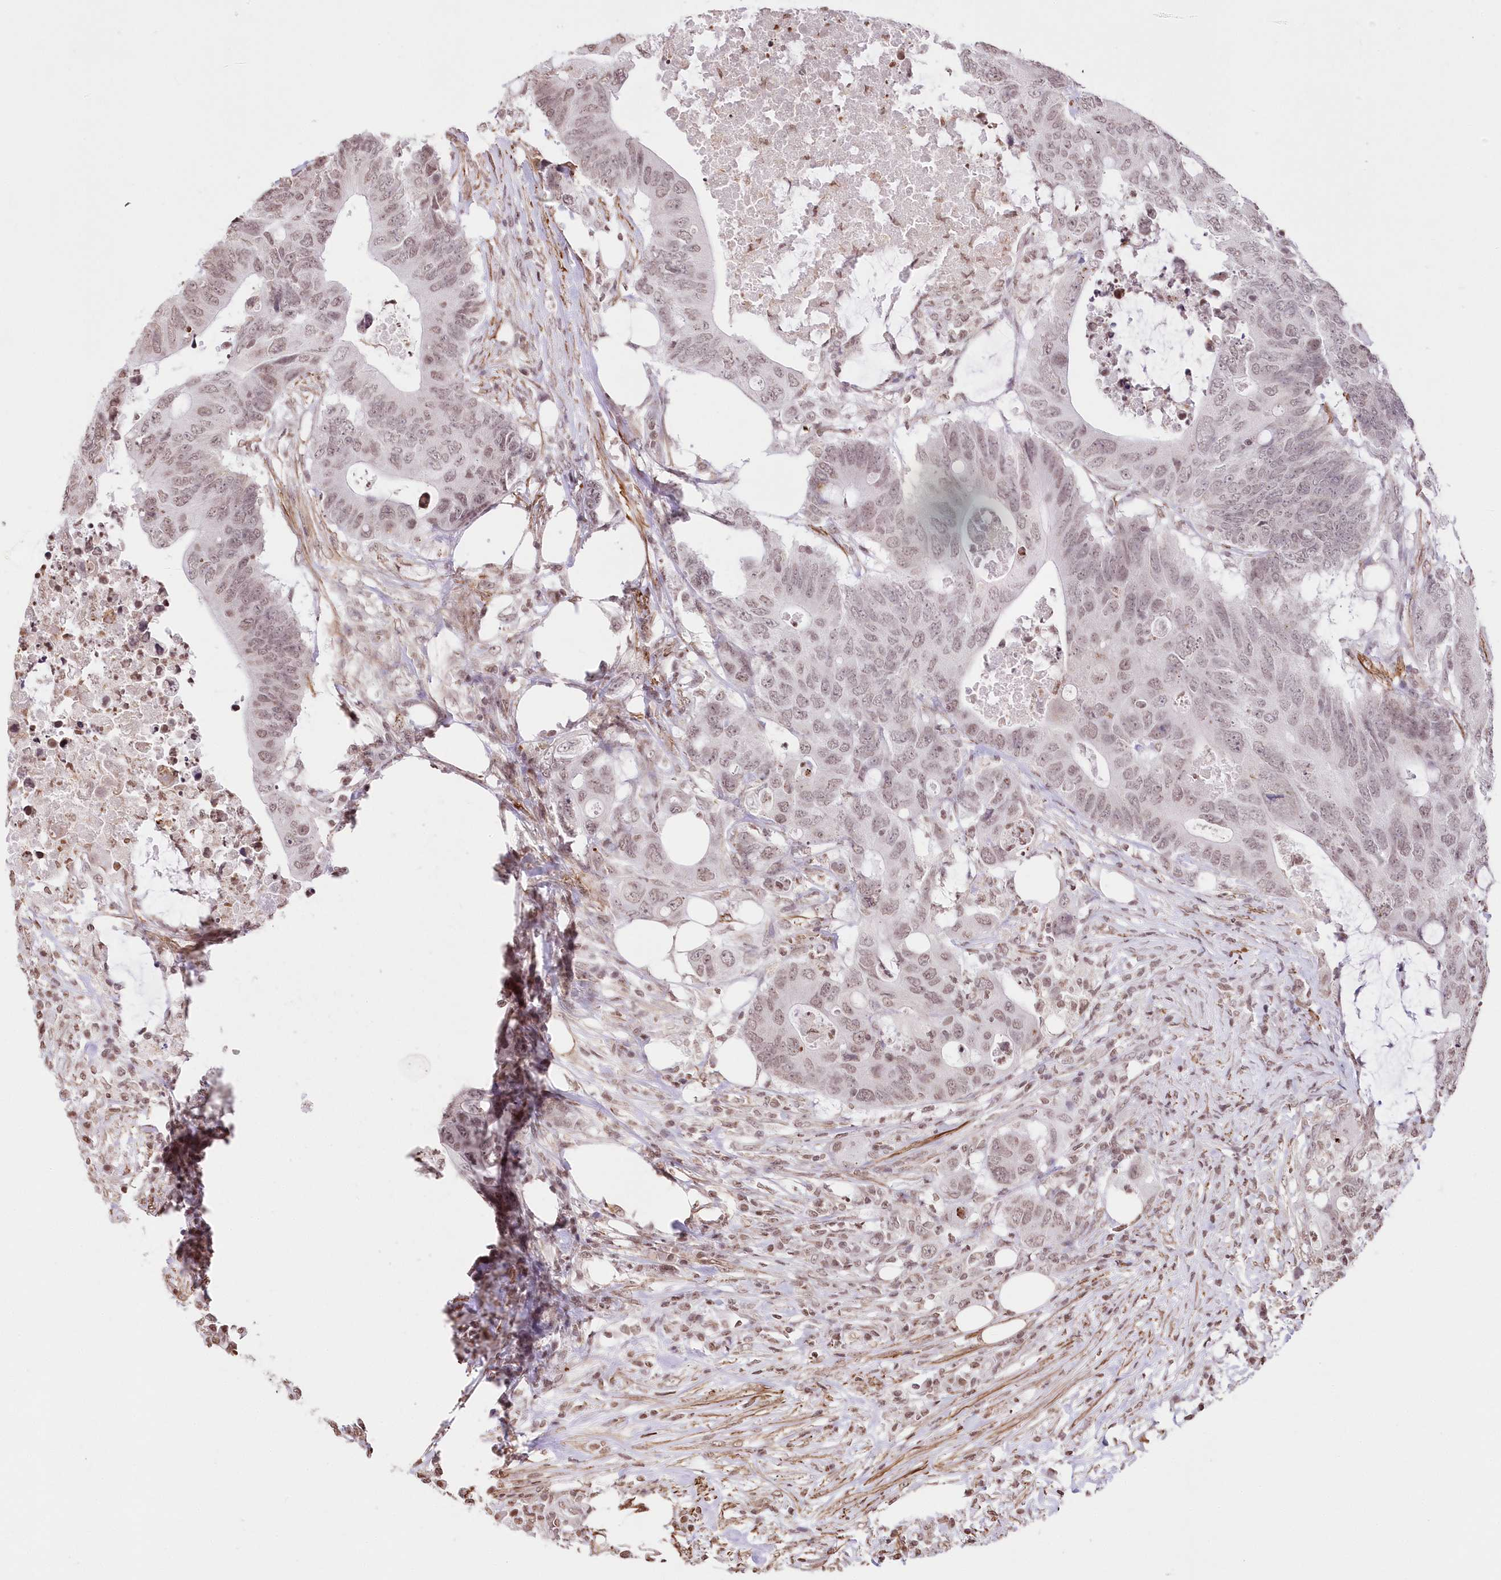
{"staining": {"intensity": "weak", "quantity": "<25%", "location": "nuclear"}, "tissue": "colorectal cancer", "cell_type": "Tumor cells", "image_type": "cancer", "snomed": [{"axis": "morphology", "description": "Adenocarcinoma, NOS"}, {"axis": "topography", "description": "Colon"}], "caption": "Immunohistochemical staining of human adenocarcinoma (colorectal) demonstrates no significant staining in tumor cells.", "gene": "RBM27", "patient": {"sex": "male", "age": 71}}